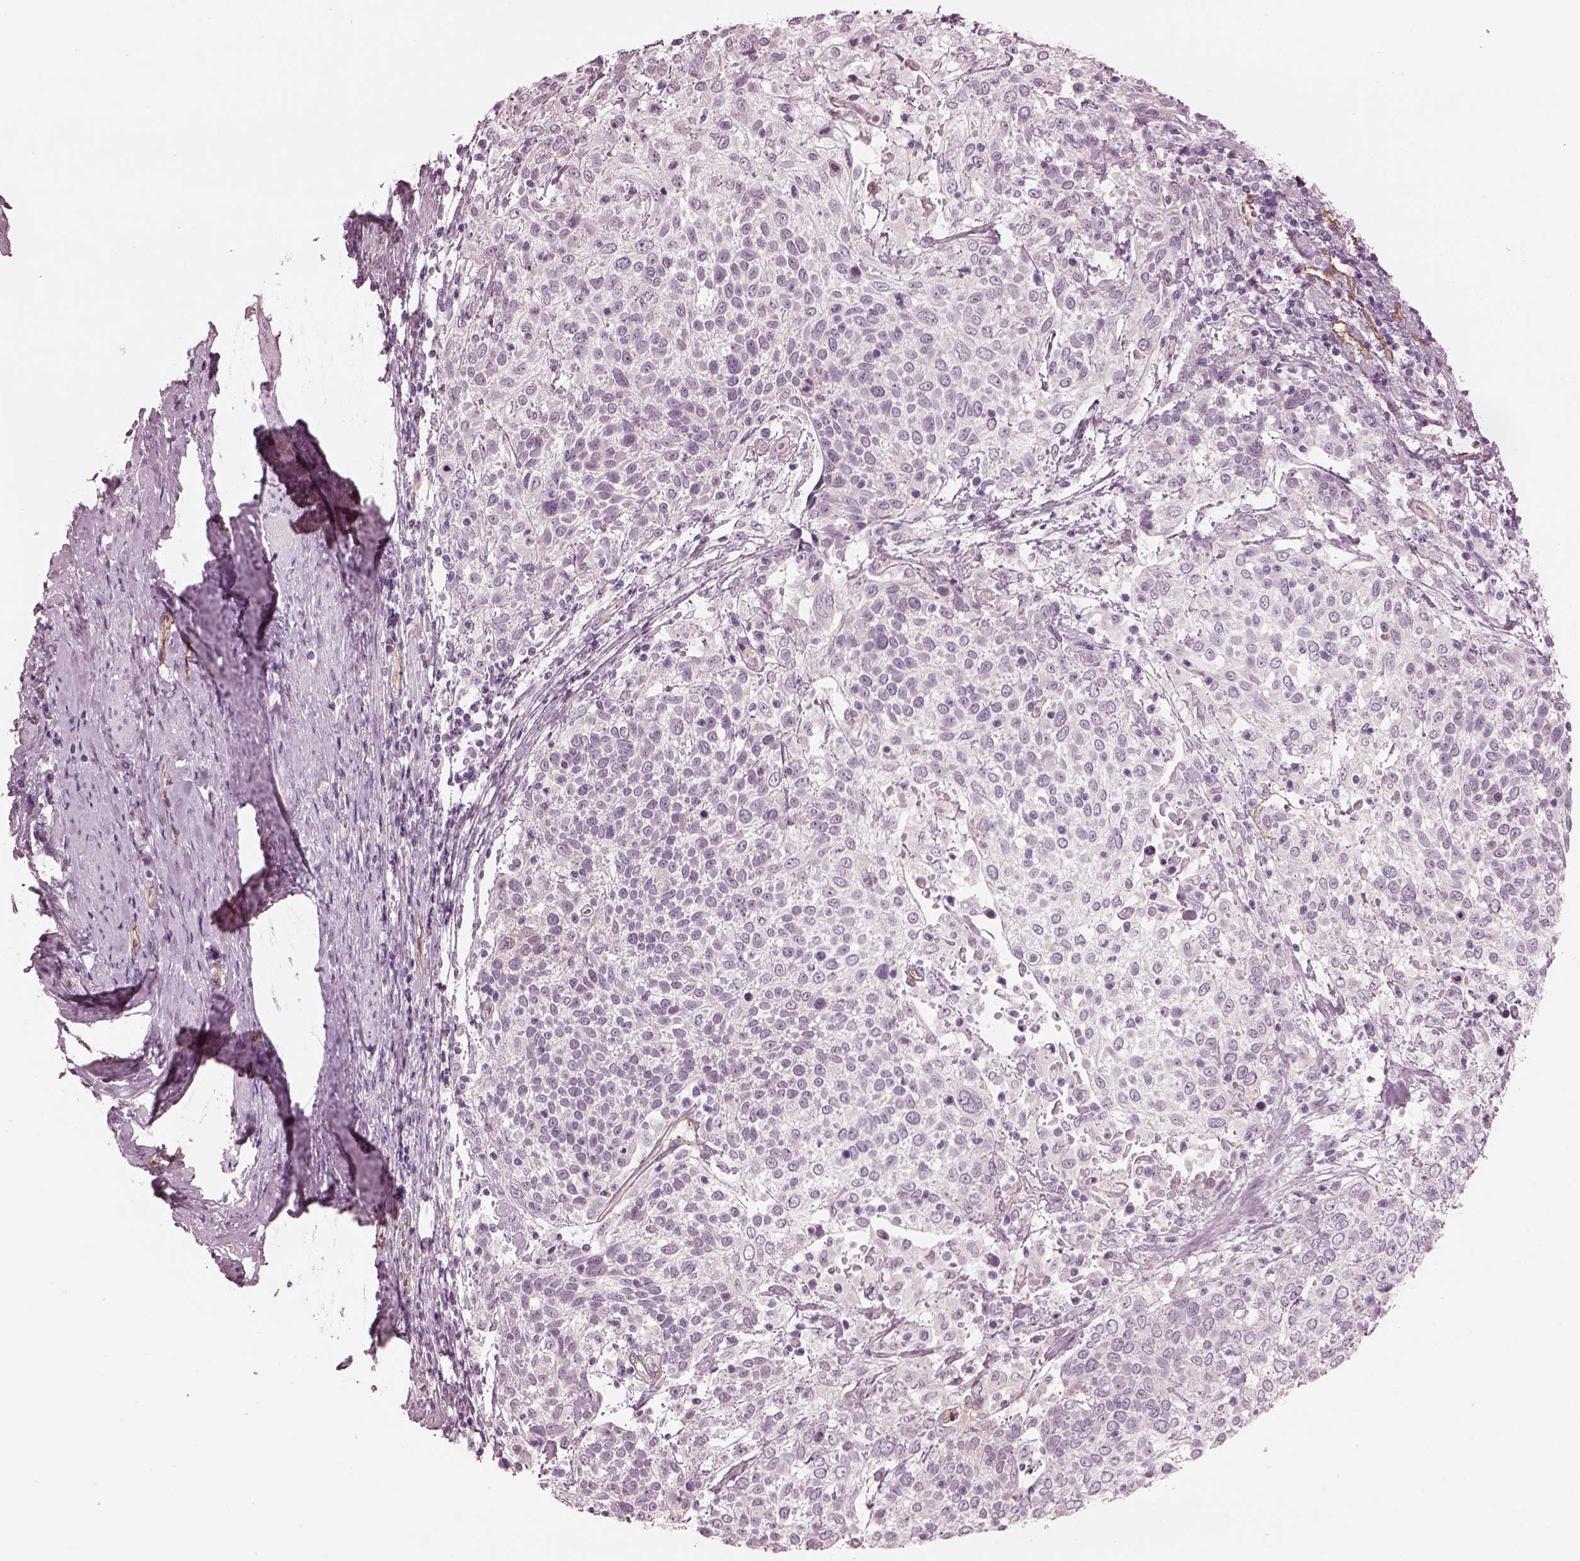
{"staining": {"intensity": "negative", "quantity": "none", "location": "none"}, "tissue": "cervical cancer", "cell_type": "Tumor cells", "image_type": "cancer", "snomed": [{"axis": "morphology", "description": "Squamous cell carcinoma, NOS"}, {"axis": "topography", "description": "Cervix"}], "caption": "Cervical cancer was stained to show a protein in brown. There is no significant expression in tumor cells.", "gene": "EIF4E1B", "patient": {"sex": "female", "age": 61}}